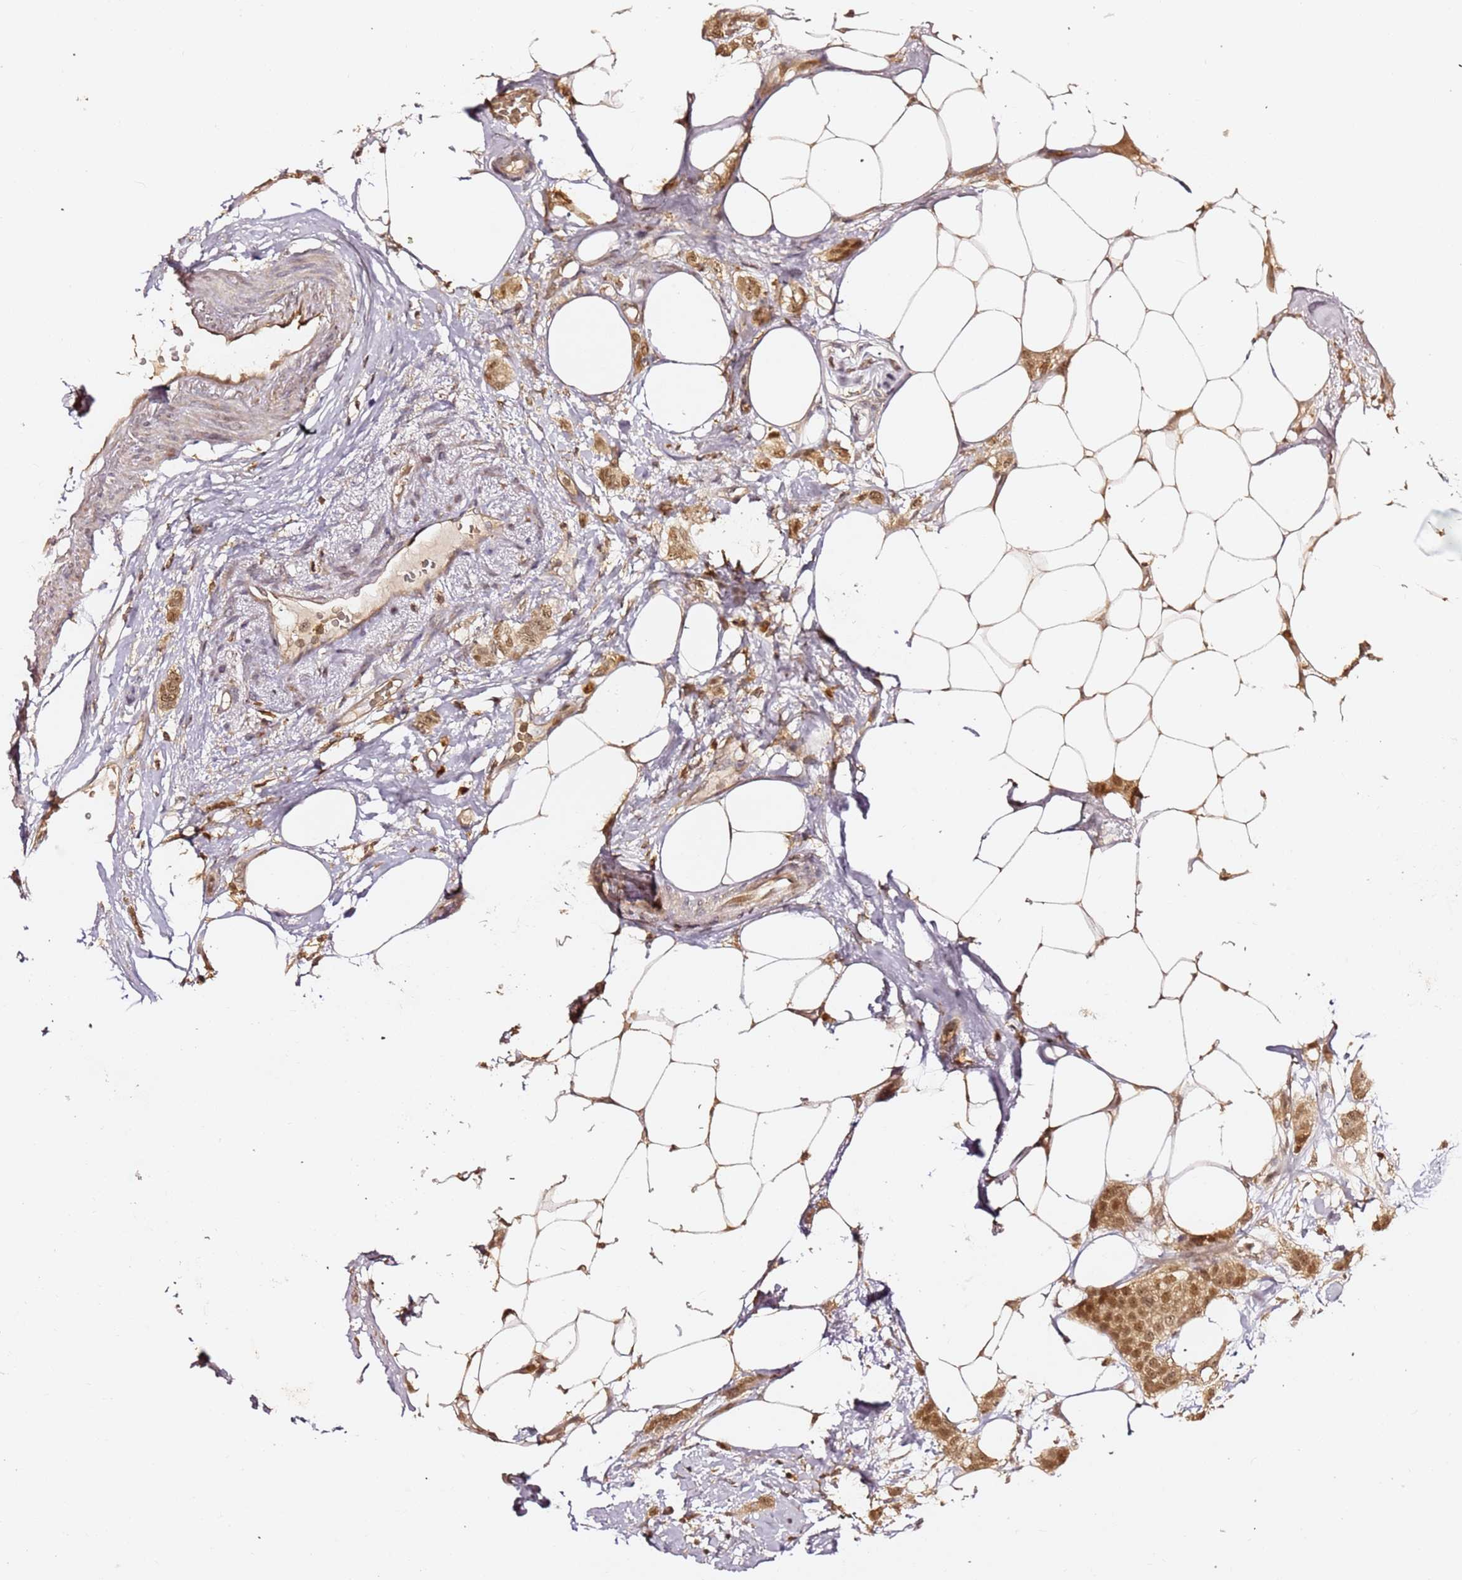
{"staining": {"intensity": "moderate", "quantity": ">75%", "location": "nuclear"}, "tissue": "breast cancer", "cell_type": "Tumor cells", "image_type": "cancer", "snomed": [{"axis": "morphology", "description": "Duct carcinoma"}, {"axis": "topography", "description": "Breast"}], "caption": "Breast infiltrating ductal carcinoma stained with a brown dye reveals moderate nuclear positive expression in about >75% of tumor cells.", "gene": "OR5V1", "patient": {"sex": "female", "age": 72}}